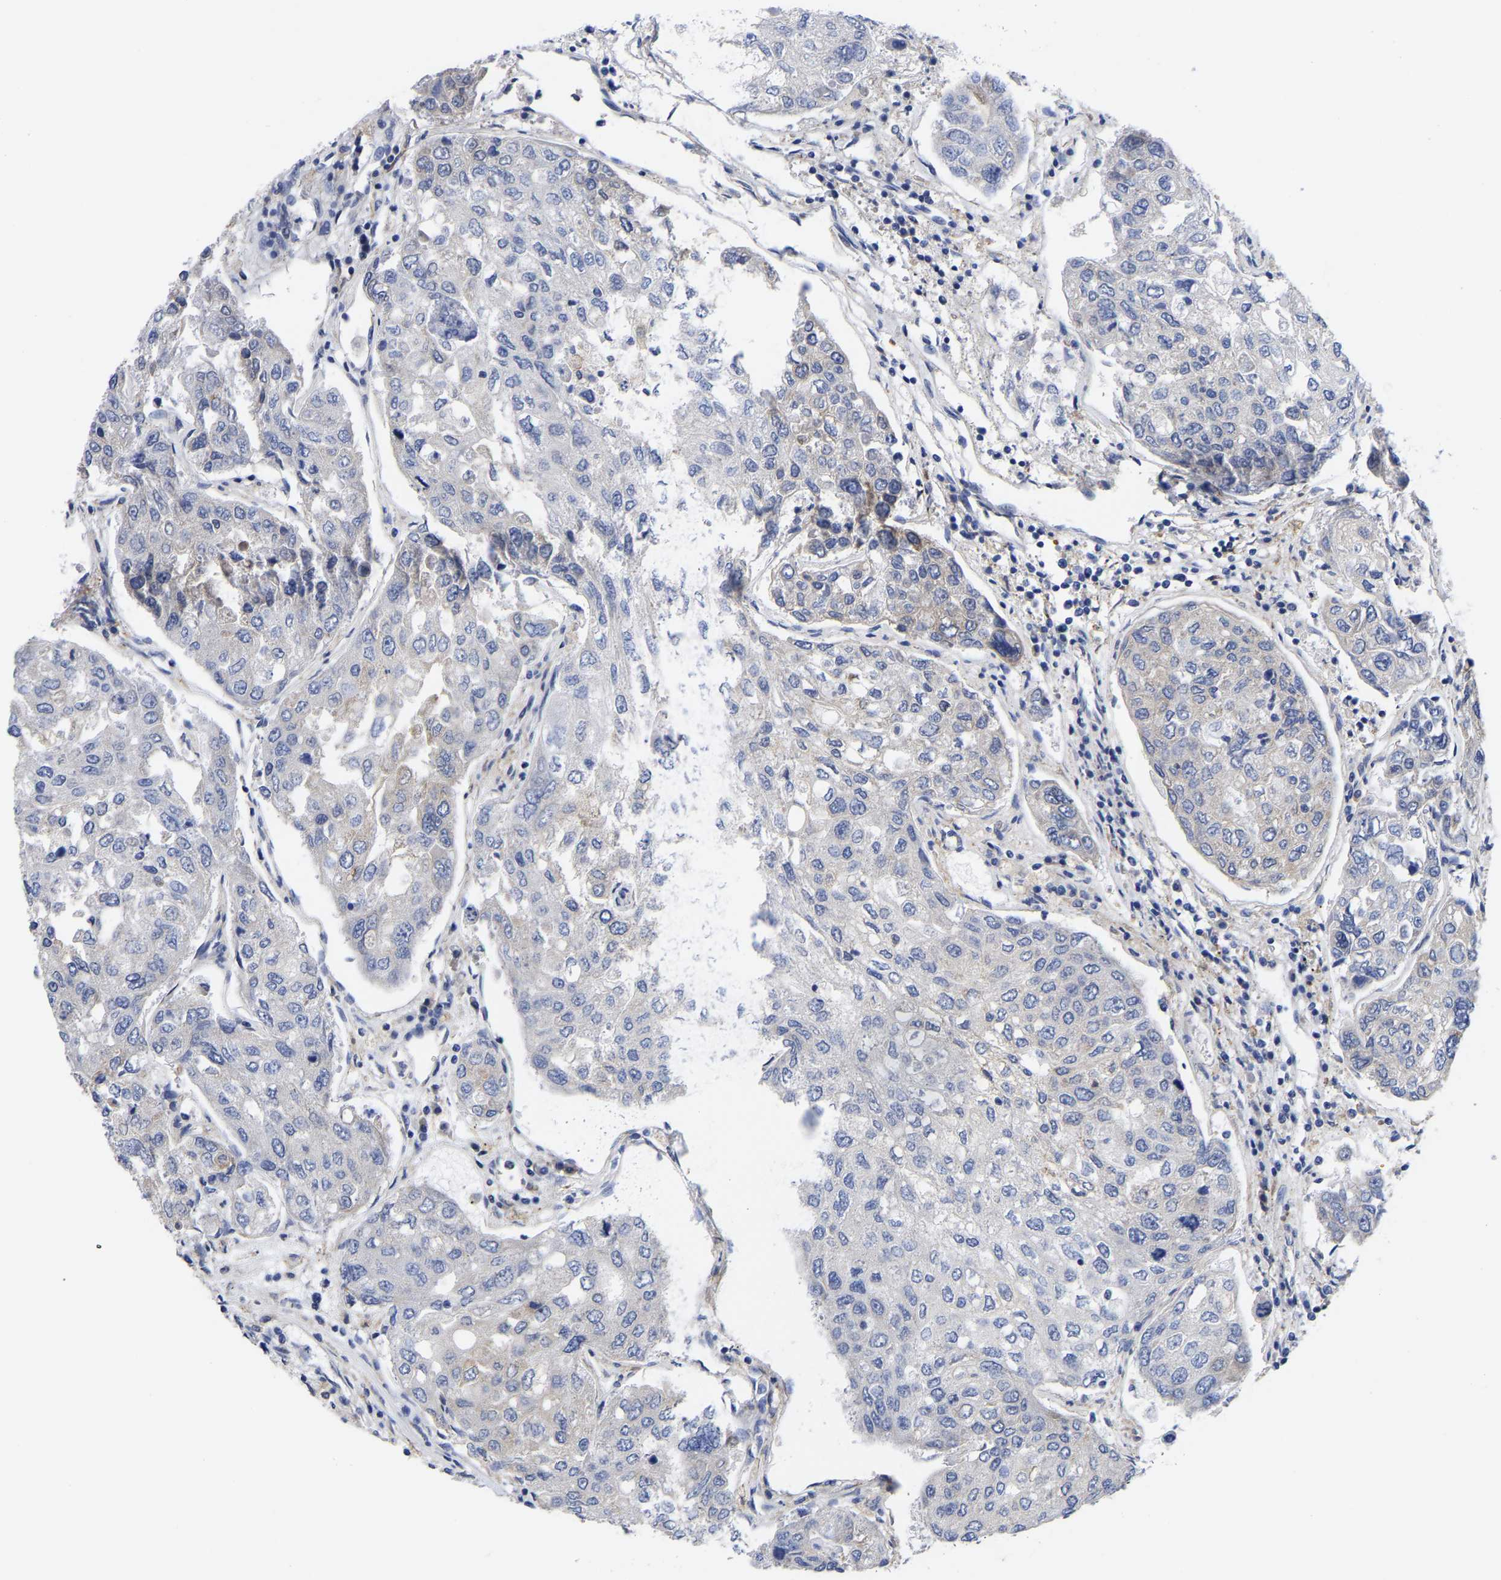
{"staining": {"intensity": "negative", "quantity": "none", "location": "none"}, "tissue": "urothelial cancer", "cell_type": "Tumor cells", "image_type": "cancer", "snomed": [{"axis": "morphology", "description": "Urothelial carcinoma, High grade"}, {"axis": "topography", "description": "Lymph node"}, {"axis": "topography", "description": "Urinary bladder"}], "caption": "Photomicrograph shows no significant protein staining in tumor cells of urothelial cancer.", "gene": "CFAP298", "patient": {"sex": "male", "age": 51}}